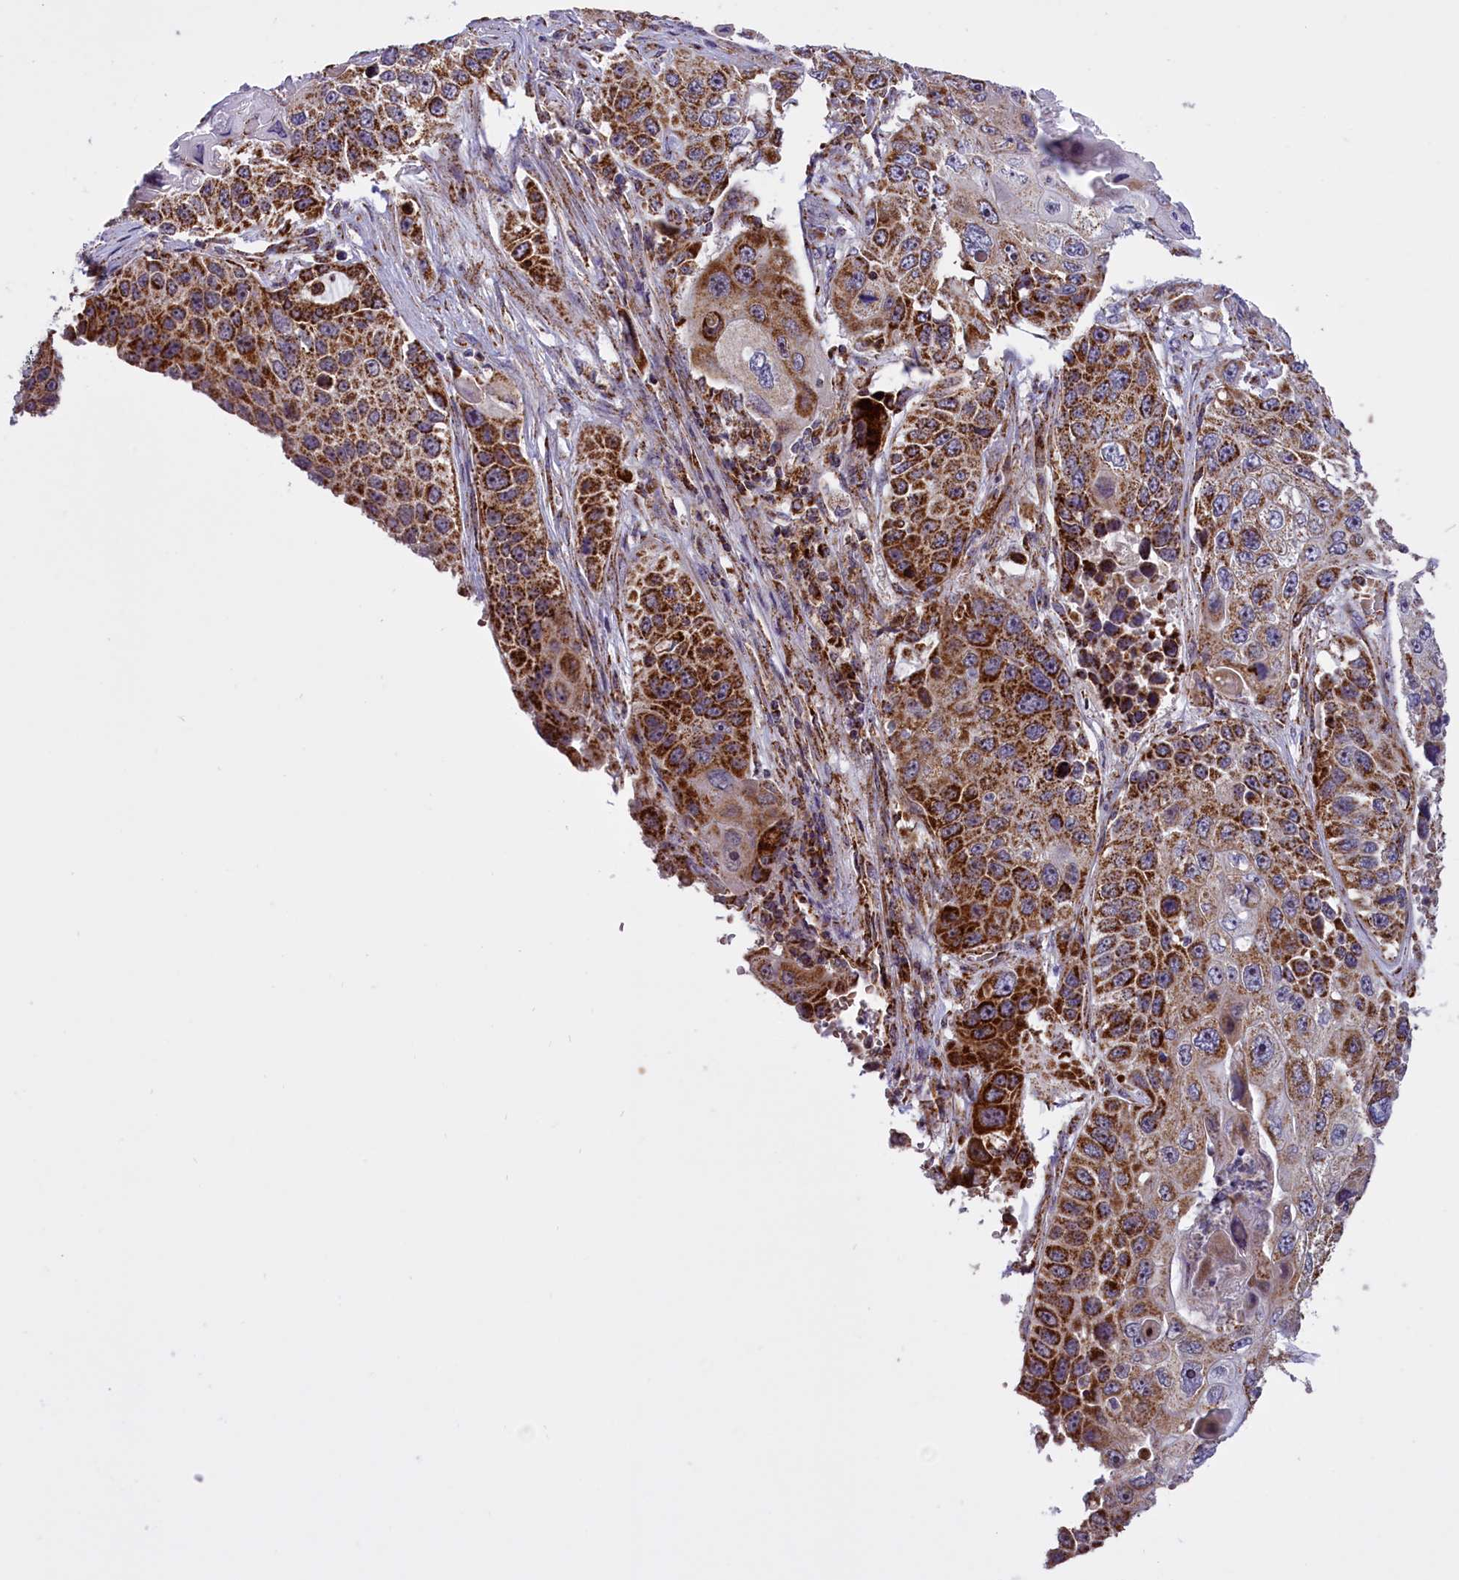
{"staining": {"intensity": "strong", "quantity": ">75%", "location": "cytoplasmic/membranous"}, "tissue": "lung cancer", "cell_type": "Tumor cells", "image_type": "cancer", "snomed": [{"axis": "morphology", "description": "Squamous cell carcinoma, NOS"}, {"axis": "topography", "description": "Lung"}], "caption": "Protein staining by immunohistochemistry (IHC) shows strong cytoplasmic/membranous staining in about >75% of tumor cells in lung cancer (squamous cell carcinoma). (Brightfield microscopy of DAB IHC at high magnification).", "gene": "NDUFS5", "patient": {"sex": "male", "age": 61}}